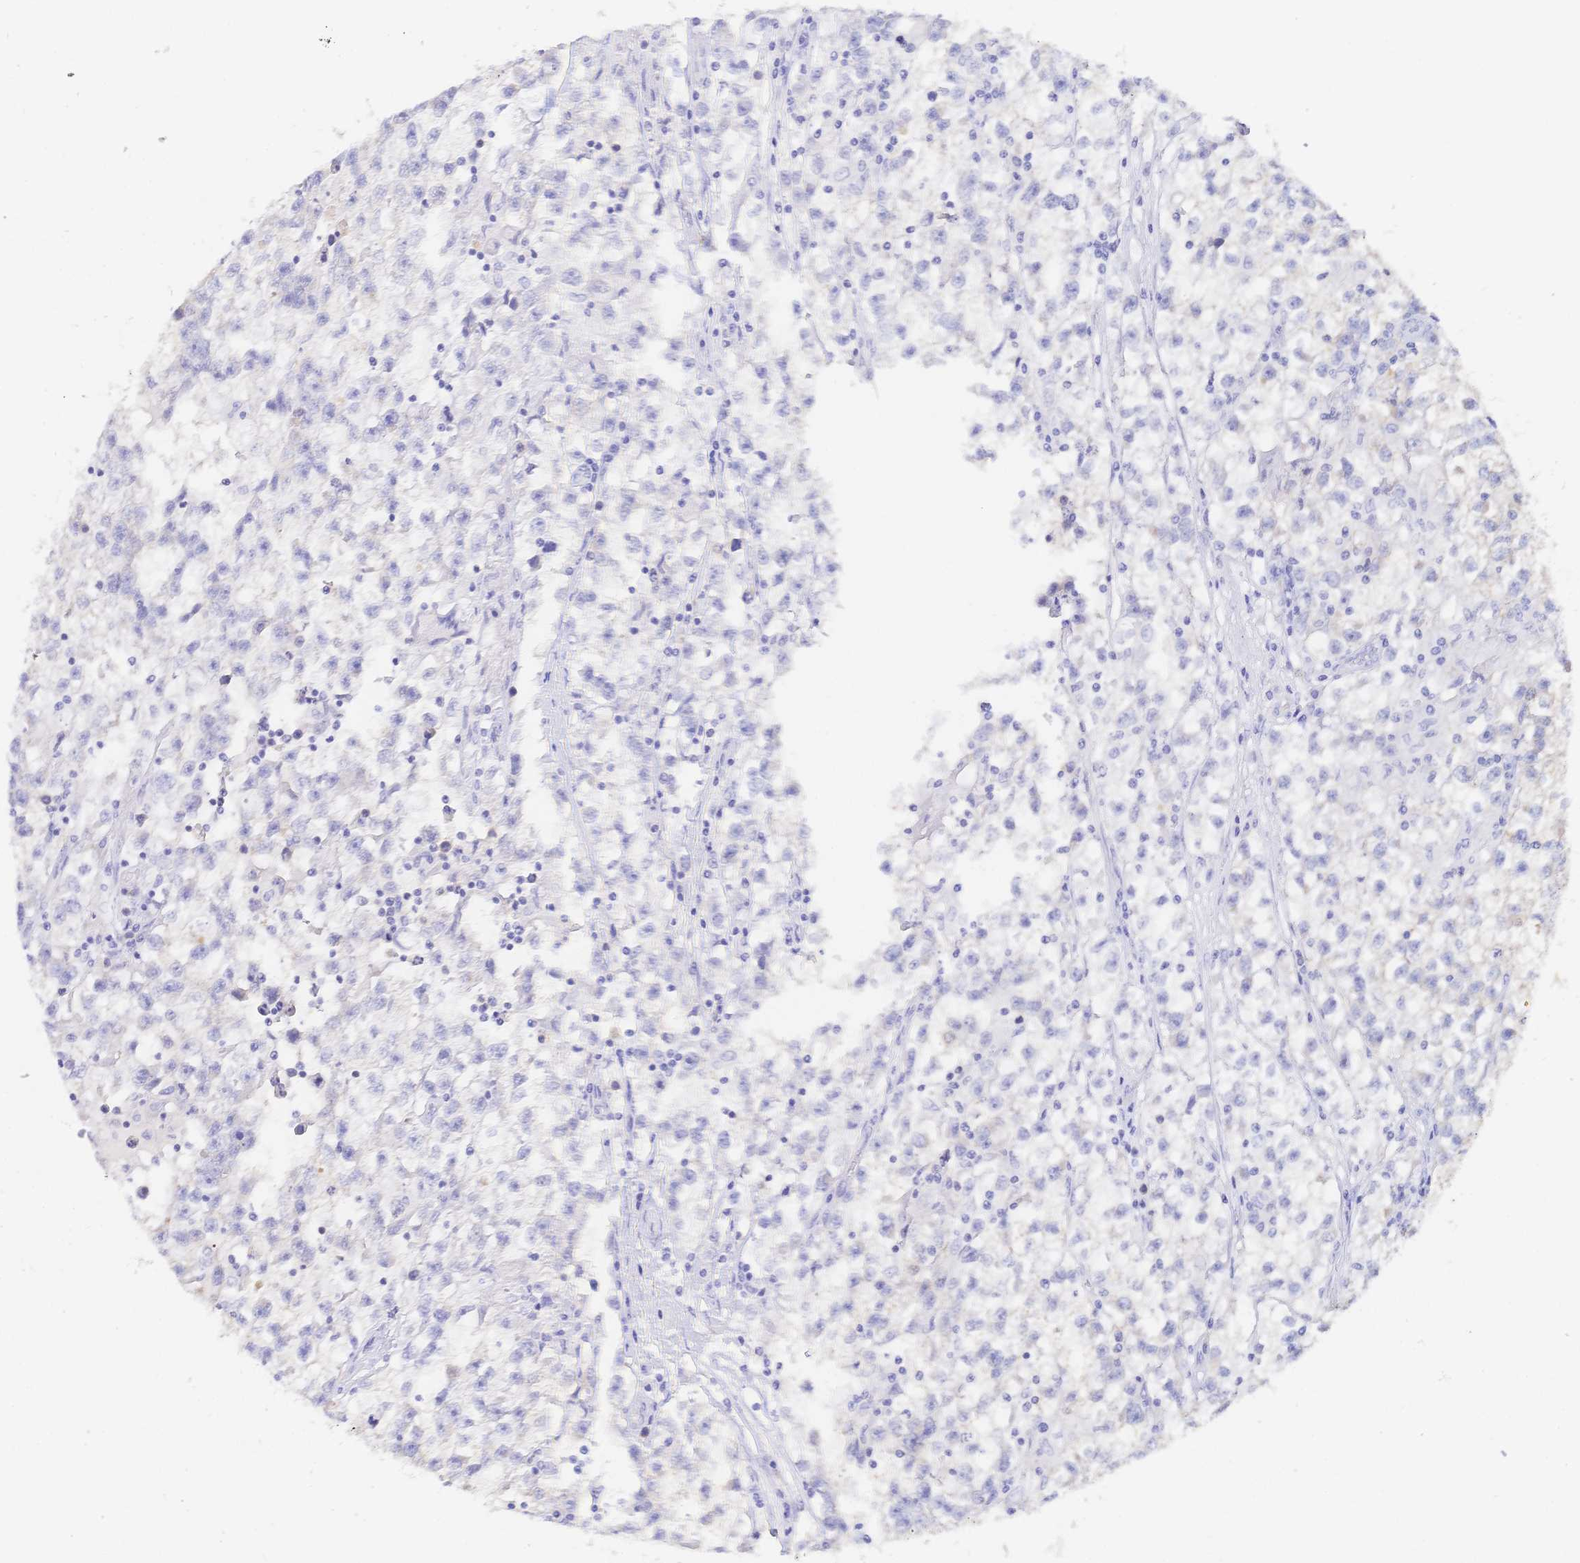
{"staining": {"intensity": "negative", "quantity": "none", "location": "none"}, "tissue": "testis cancer", "cell_type": "Tumor cells", "image_type": "cancer", "snomed": [{"axis": "morphology", "description": "Seminoma, NOS"}, {"axis": "topography", "description": "Testis"}], "caption": "Tumor cells show no significant positivity in testis seminoma. (Stains: DAB (3,3'-diaminobenzidine) immunohistochemistry (IHC) with hematoxylin counter stain, Microscopy: brightfield microscopy at high magnification).", "gene": "RRM1", "patient": {"sex": "male", "age": 31}}